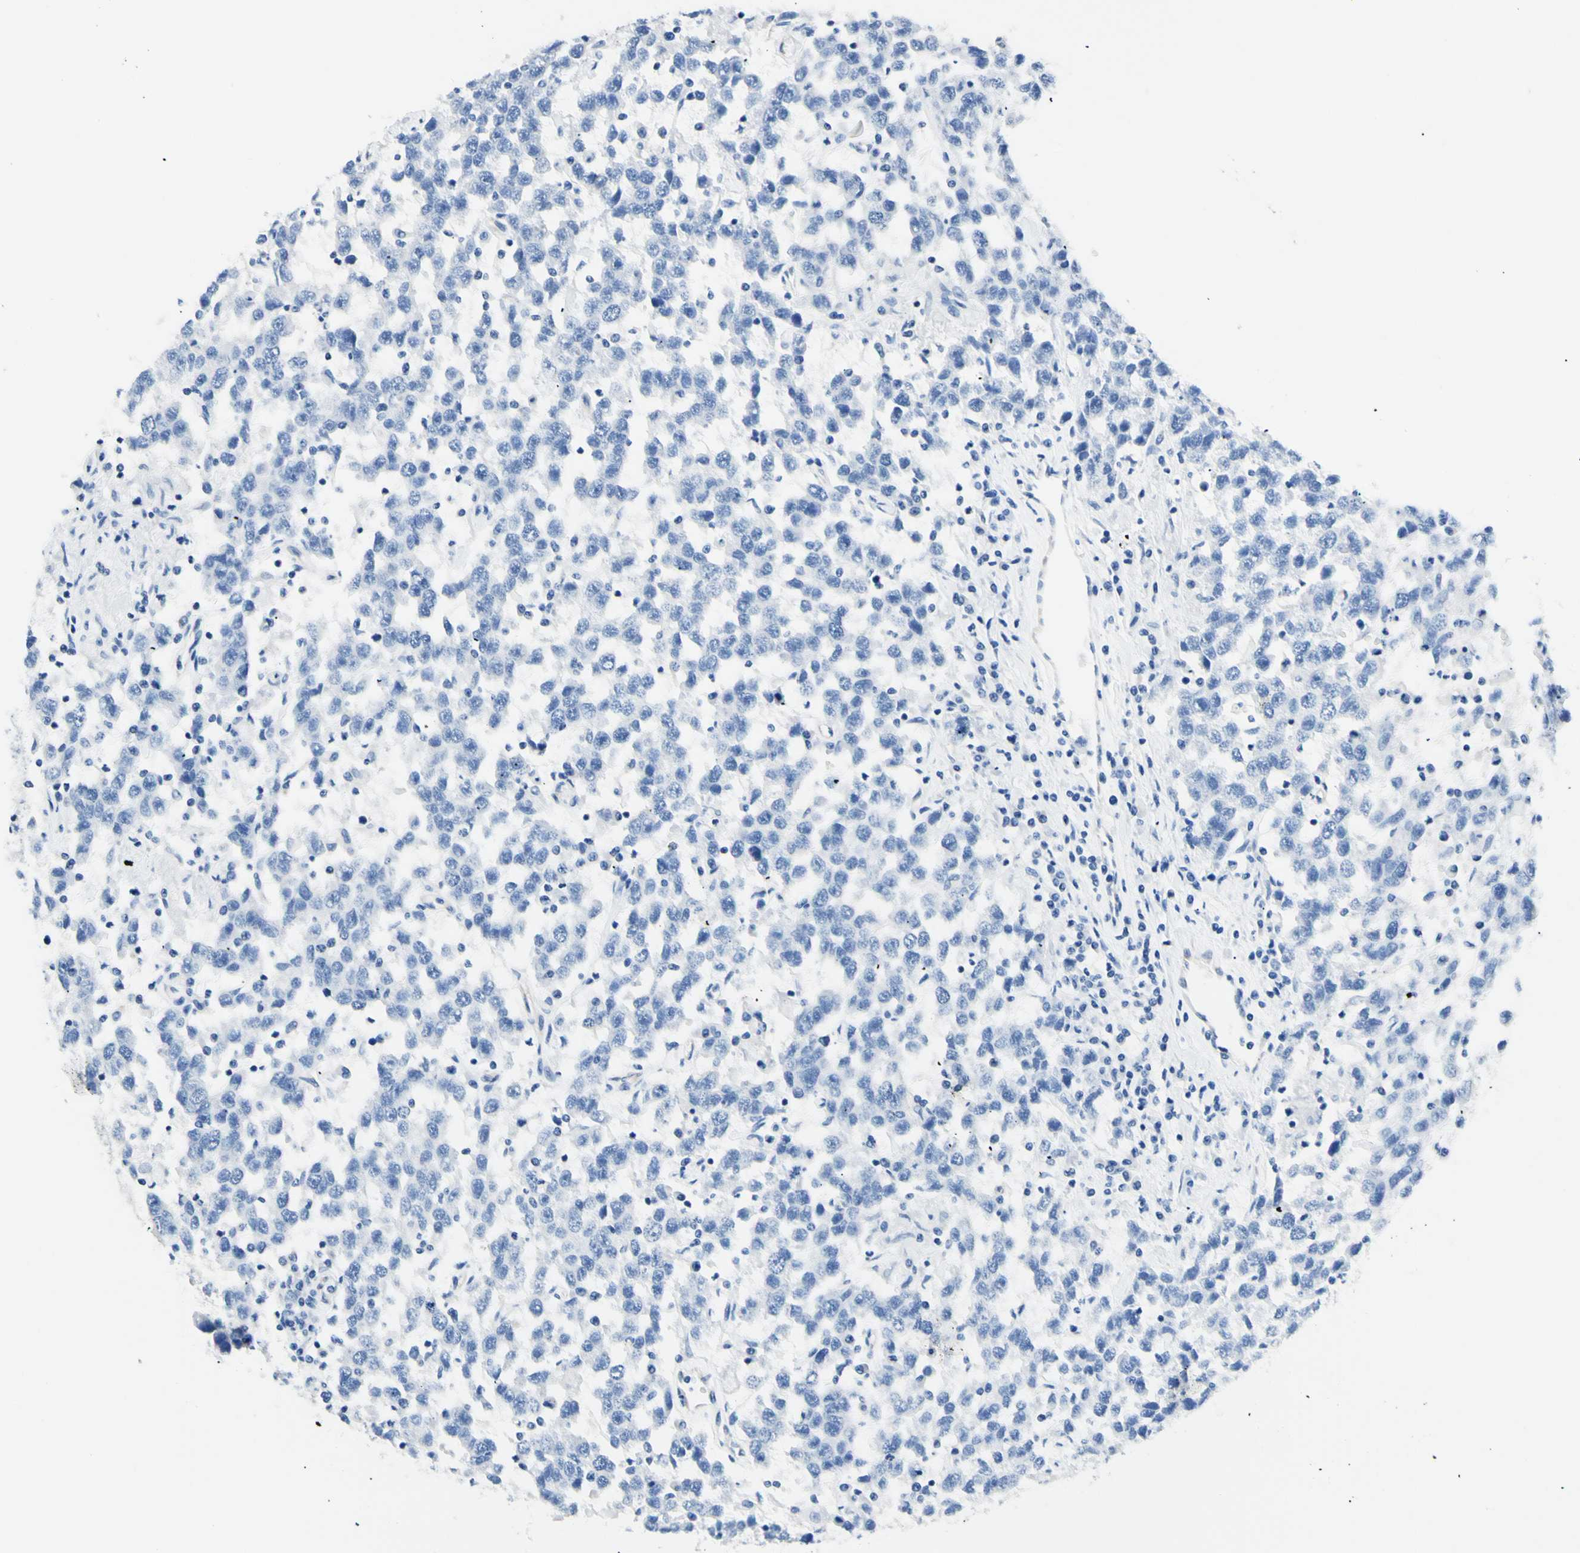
{"staining": {"intensity": "negative", "quantity": "none", "location": "none"}, "tissue": "testis cancer", "cell_type": "Tumor cells", "image_type": "cancer", "snomed": [{"axis": "morphology", "description": "Seminoma, NOS"}, {"axis": "topography", "description": "Testis"}], "caption": "Tumor cells show no significant staining in testis cancer.", "gene": "HPCA", "patient": {"sex": "male", "age": 41}}